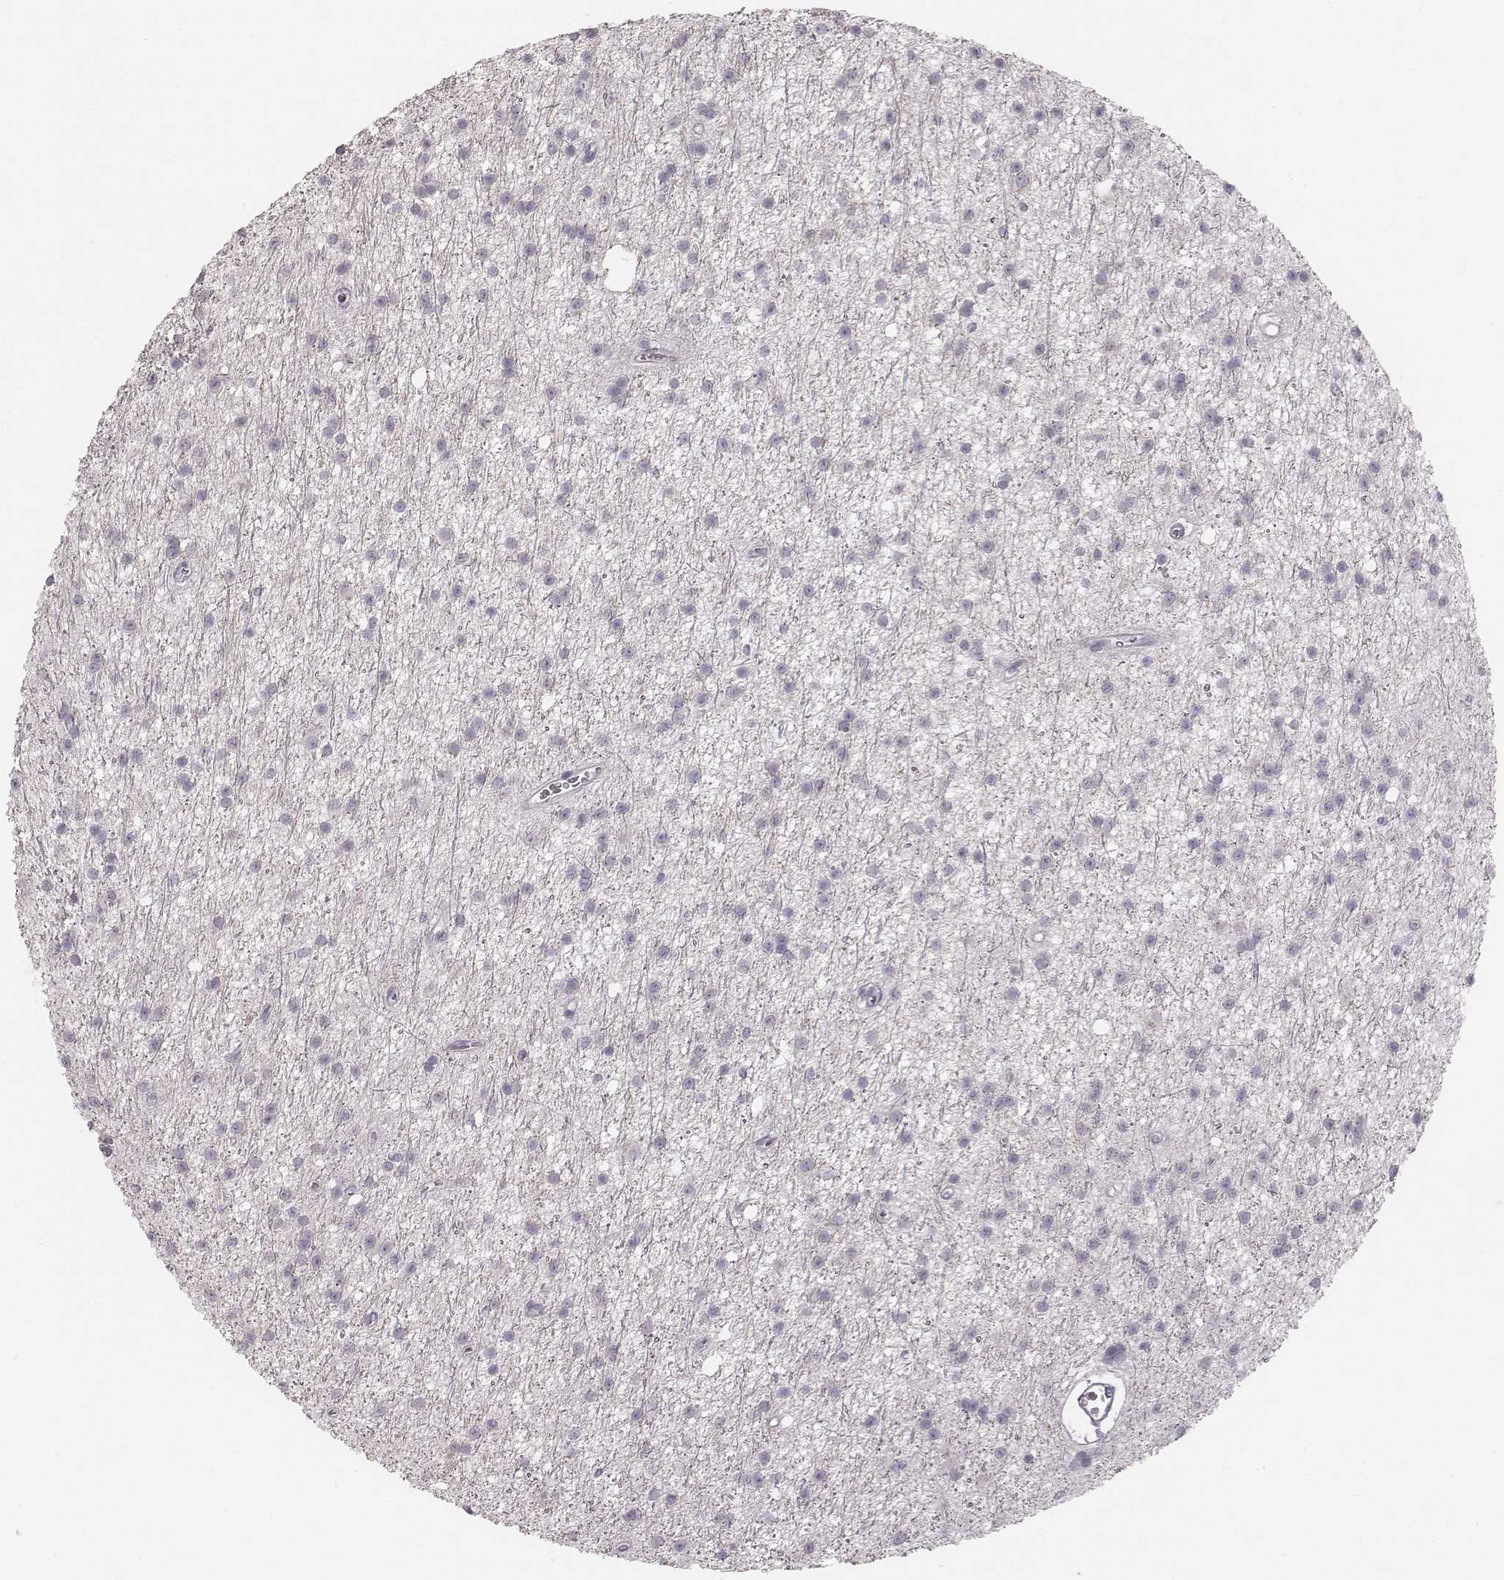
{"staining": {"intensity": "negative", "quantity": "none", "location": "none"}, "tissue": "glioma", "cell_type": "Tumor cells", "image_type": "cancer", "snomed": [{"axis": "morphology", "description": "Glioma, malignant, Low grade"}, {"axis": "topography", "description": "Brain"}], "caption": "Tumor cells are negative for brown protein staining in malignant glioma (low-grade).", "gene": "PBK", "patient": {"sex": "male", "age": 27}}